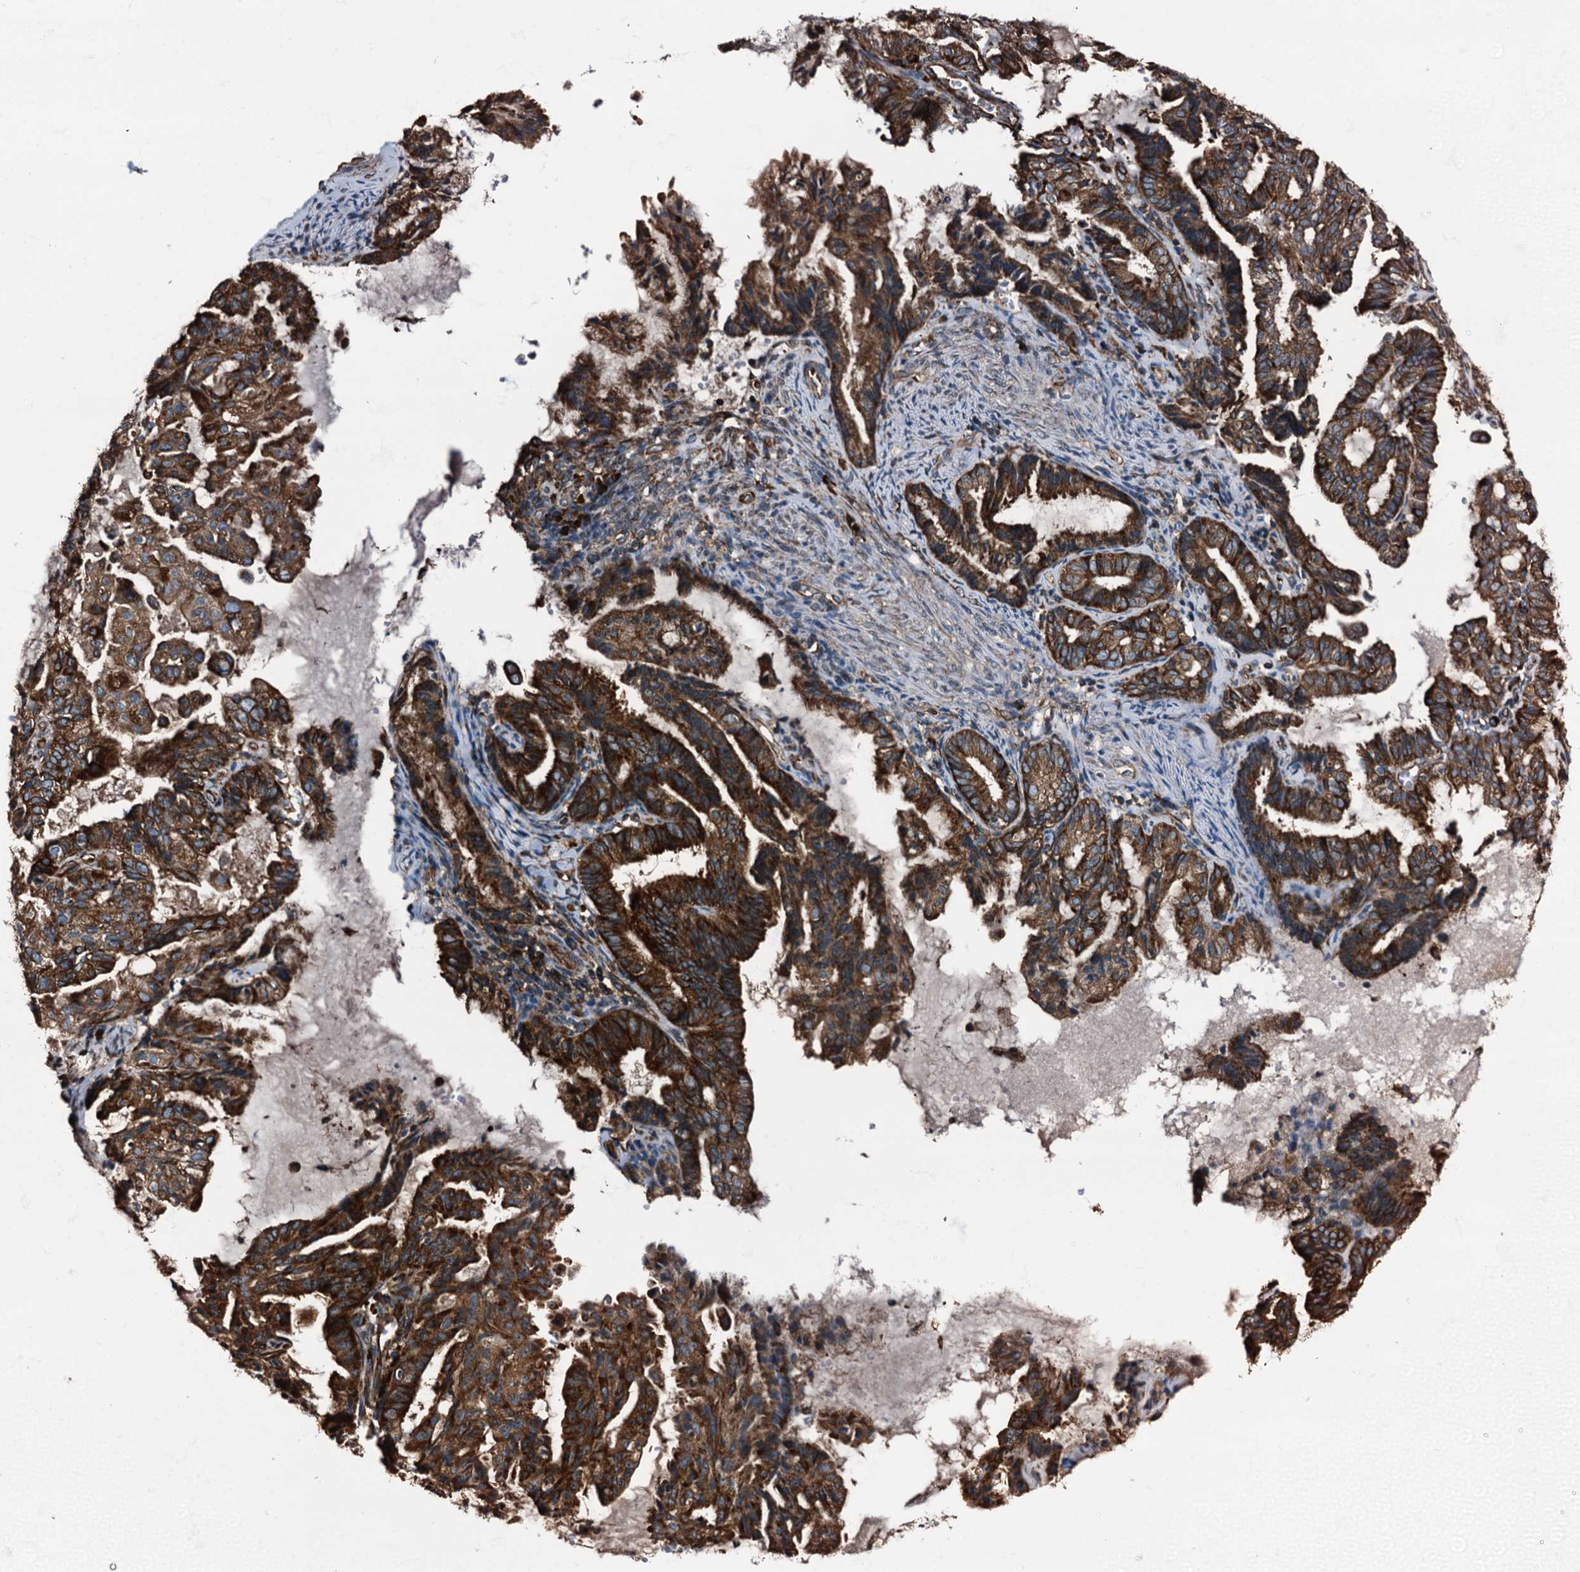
{"staining": {"intensity": "strong", "quantity": ">75%", "location": "cytoplasmic/membranous"}, "tissue": "endometrial cancer", "cell_type": "Tumor cells", "image_type": "cancer", "snomed": [{"axis": "morphology", "description": "Adenocarcinoma, NOS"}, {"axis": "topography", "description": "Endometrium"}], "caption": "DAB (3,3'-diaminobenzidine) immunohistochemical staining of human endometrial cancer displays strong cytoplasmic/membranous protein expression in approximately >75% of tumor cells.", "gene": "ATP2C1", "patient": {"sex": "female", "age": 86}}